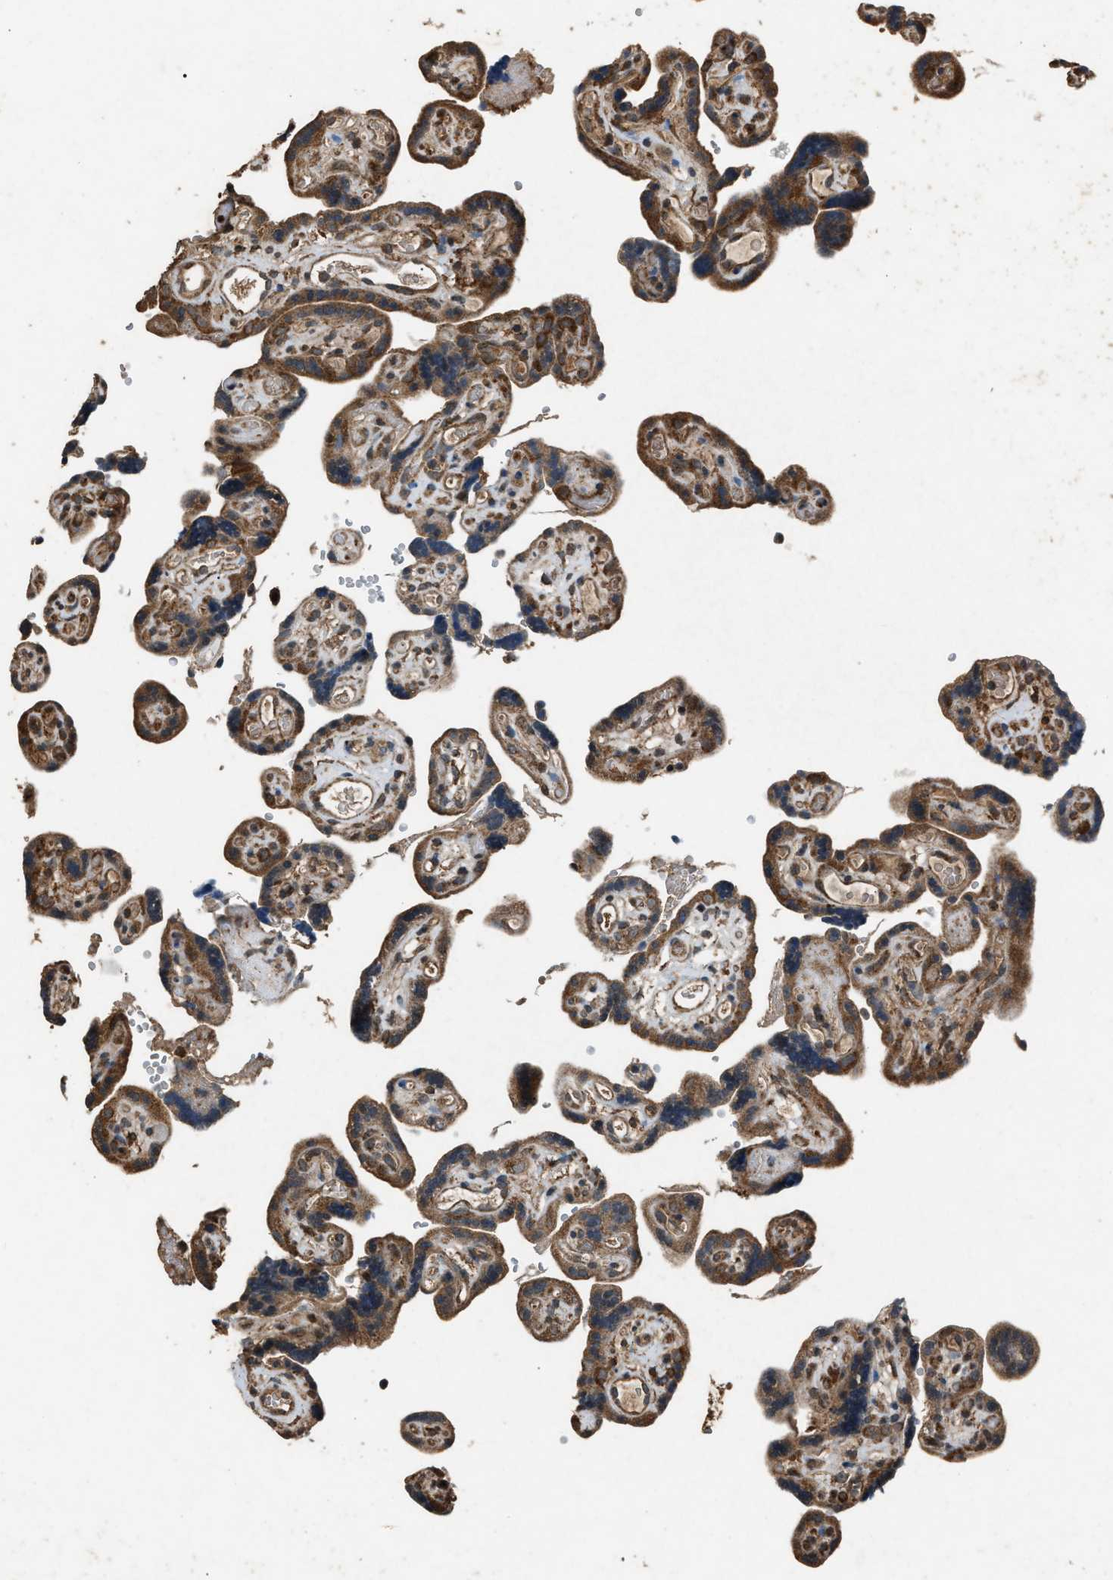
{"staining": {"intensity": "strong", "quantity": ">75%", "location": "cytoplasmic/membranous"}, "tissue": "placenta", "cell_type": "Trophoblastic cells", "image_type": "normal", "snomed": [{"axis": "morphology", "description": "Normal tissue, NOS"}, {"axis": "topography", "description": "Placenta"}], "caption": "The photomicrograph exhibits immunohistochemical staining of benign placenta. There is strong cytoplasmic/membranous staining is identified in about >75% of trophoblastic cells.", "gene": "PSMD1", "patient": {"sex": "female", "age": 30}}